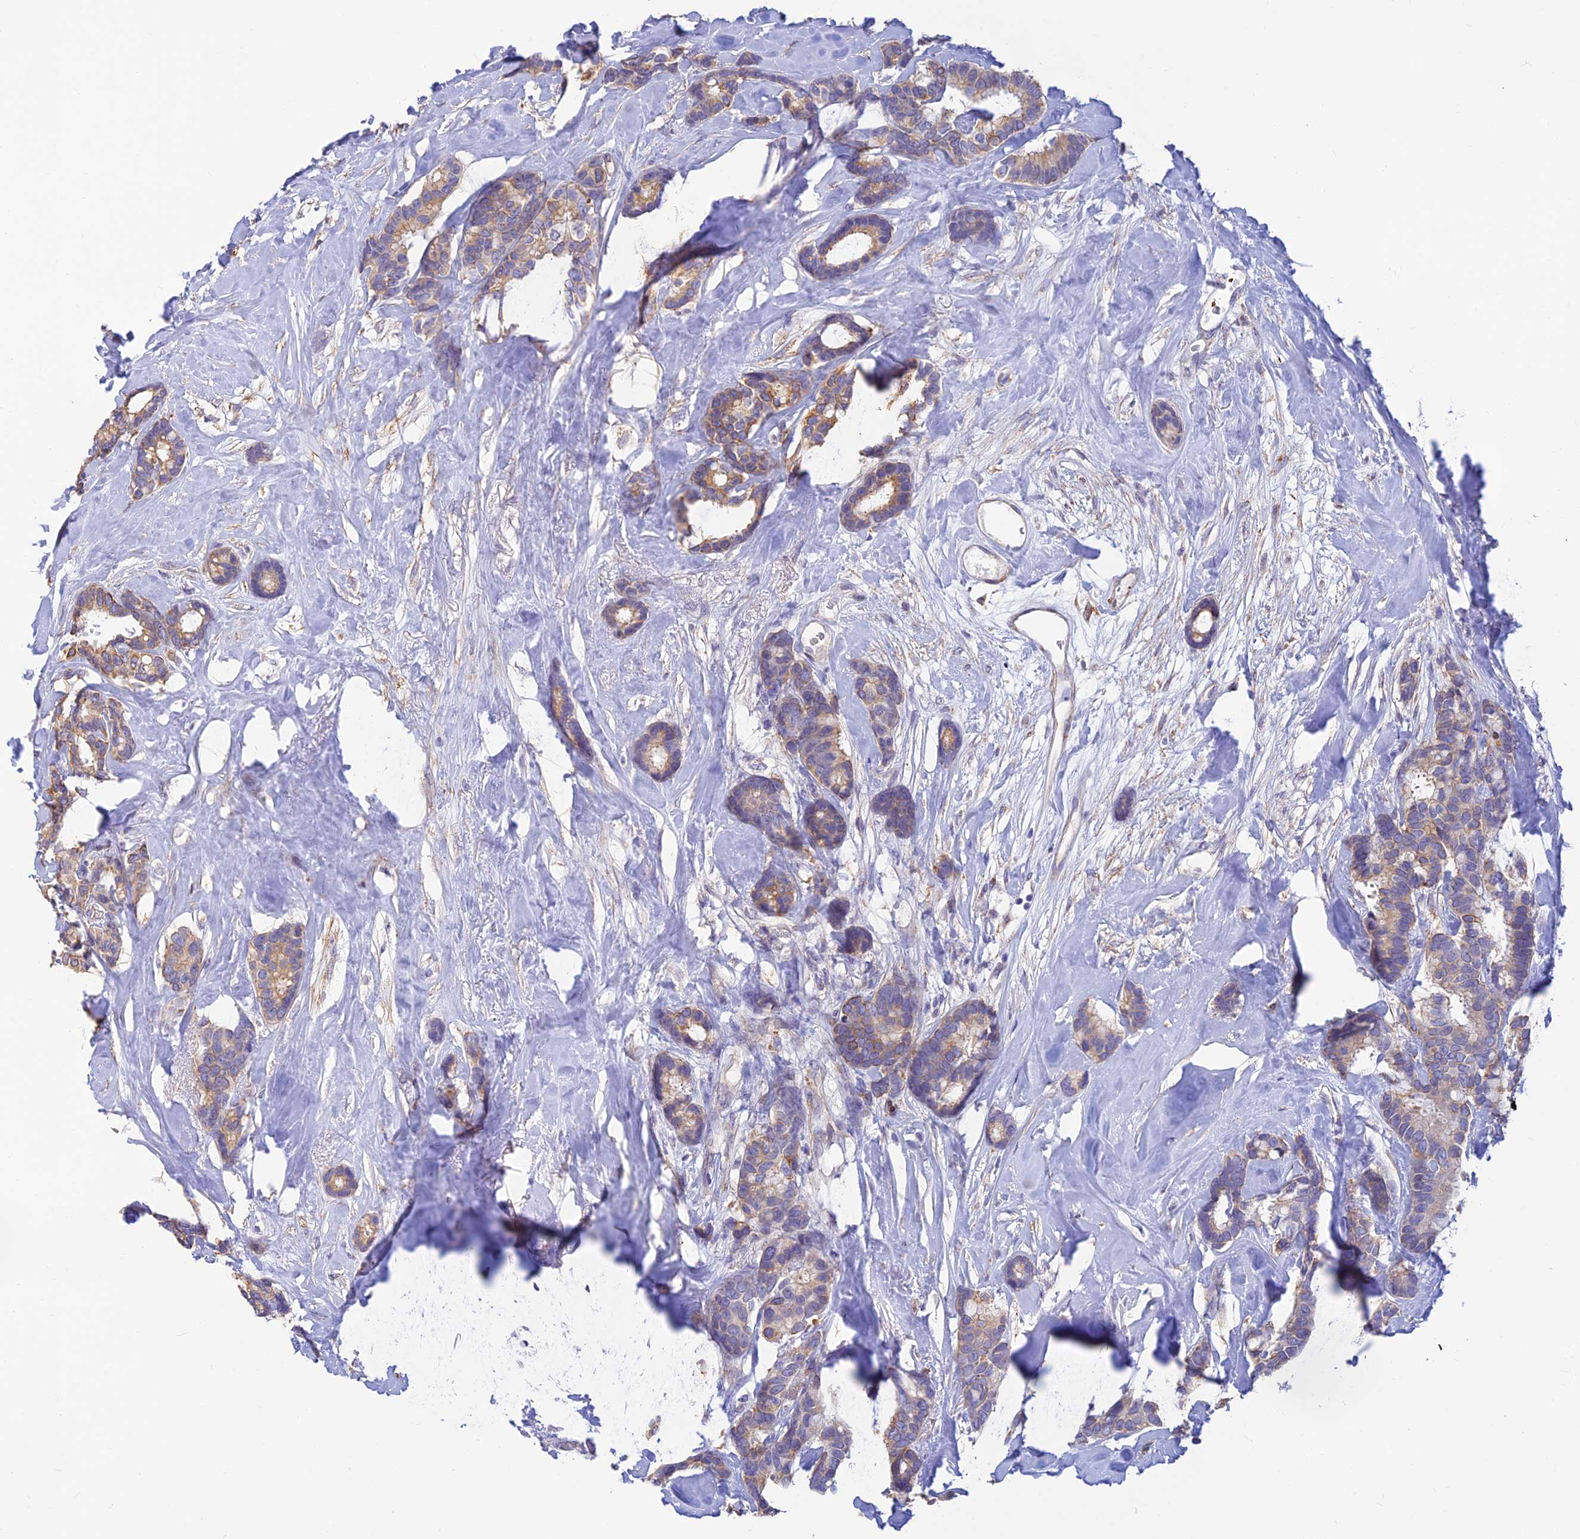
{"staining": {"intensity": "moderate", "quantity": "25%-75%", "location": "cytoplasmic/membranous"}, "tissue": "breast cancer", "cell_type": "Tumor cells", "image_type": "cancer", "snomed": [{"axis": "morphology", "description": "Duct carcinoma"}, {"axis": "topography", "description": "Breast"}], "caption": "Brown immunohistochemical staining in breast infiltrating ductal carcinoma demonstrates moderate cytoplasmic/membranous positivity in about 25%-75% of tumor cells.", "gene": "ALDH1L2", "patient": {"sex": "female", "age": 87}}